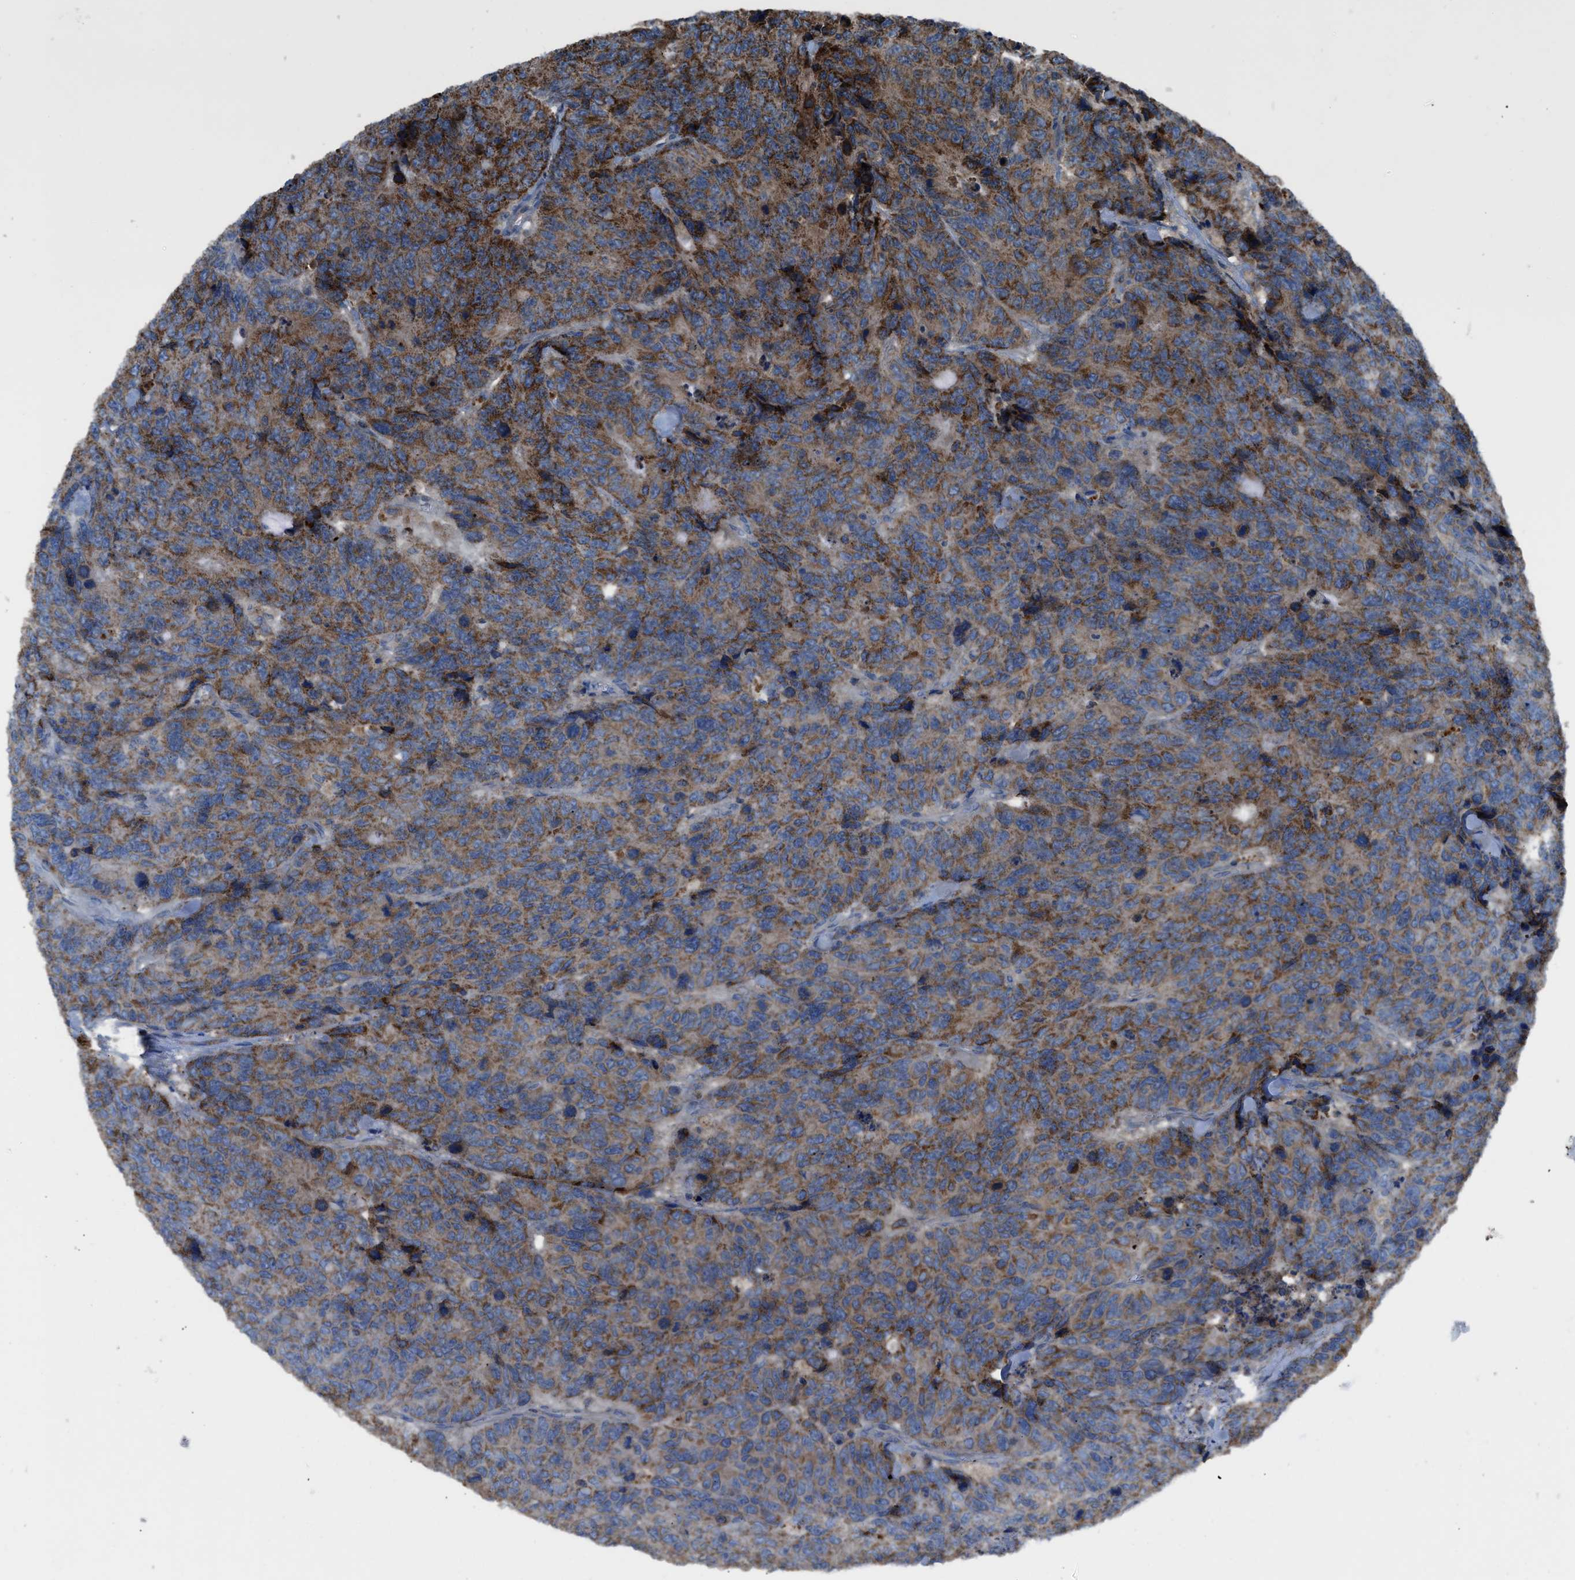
{"staining": {"intensity": "moderate", "quantity": ">75%", "location": "cytoplasmic/membranous"}, "tissue": "colorectal cancer", "cell_type": "Tumor cells", "image_type": "cancer", "snomed": [{"axis": "morphology", "description": "Adenocarcinoma, NOS"}, {"axis": "topography", "description": "Colon"}], "caption": "Immunohistochemical staining of colorectal cancer (adenocarcinoma) demonstrates moderate cytoplasmic/membranous protein expression in about >75% of tumor cells. The protein of interest is stained brown, and the nuclei are stained in blue (DAB IHC with brightfield microscopy, high magnification).", "gene": "PAFAH2", "patient": {"sex": "male", "age": 87}}